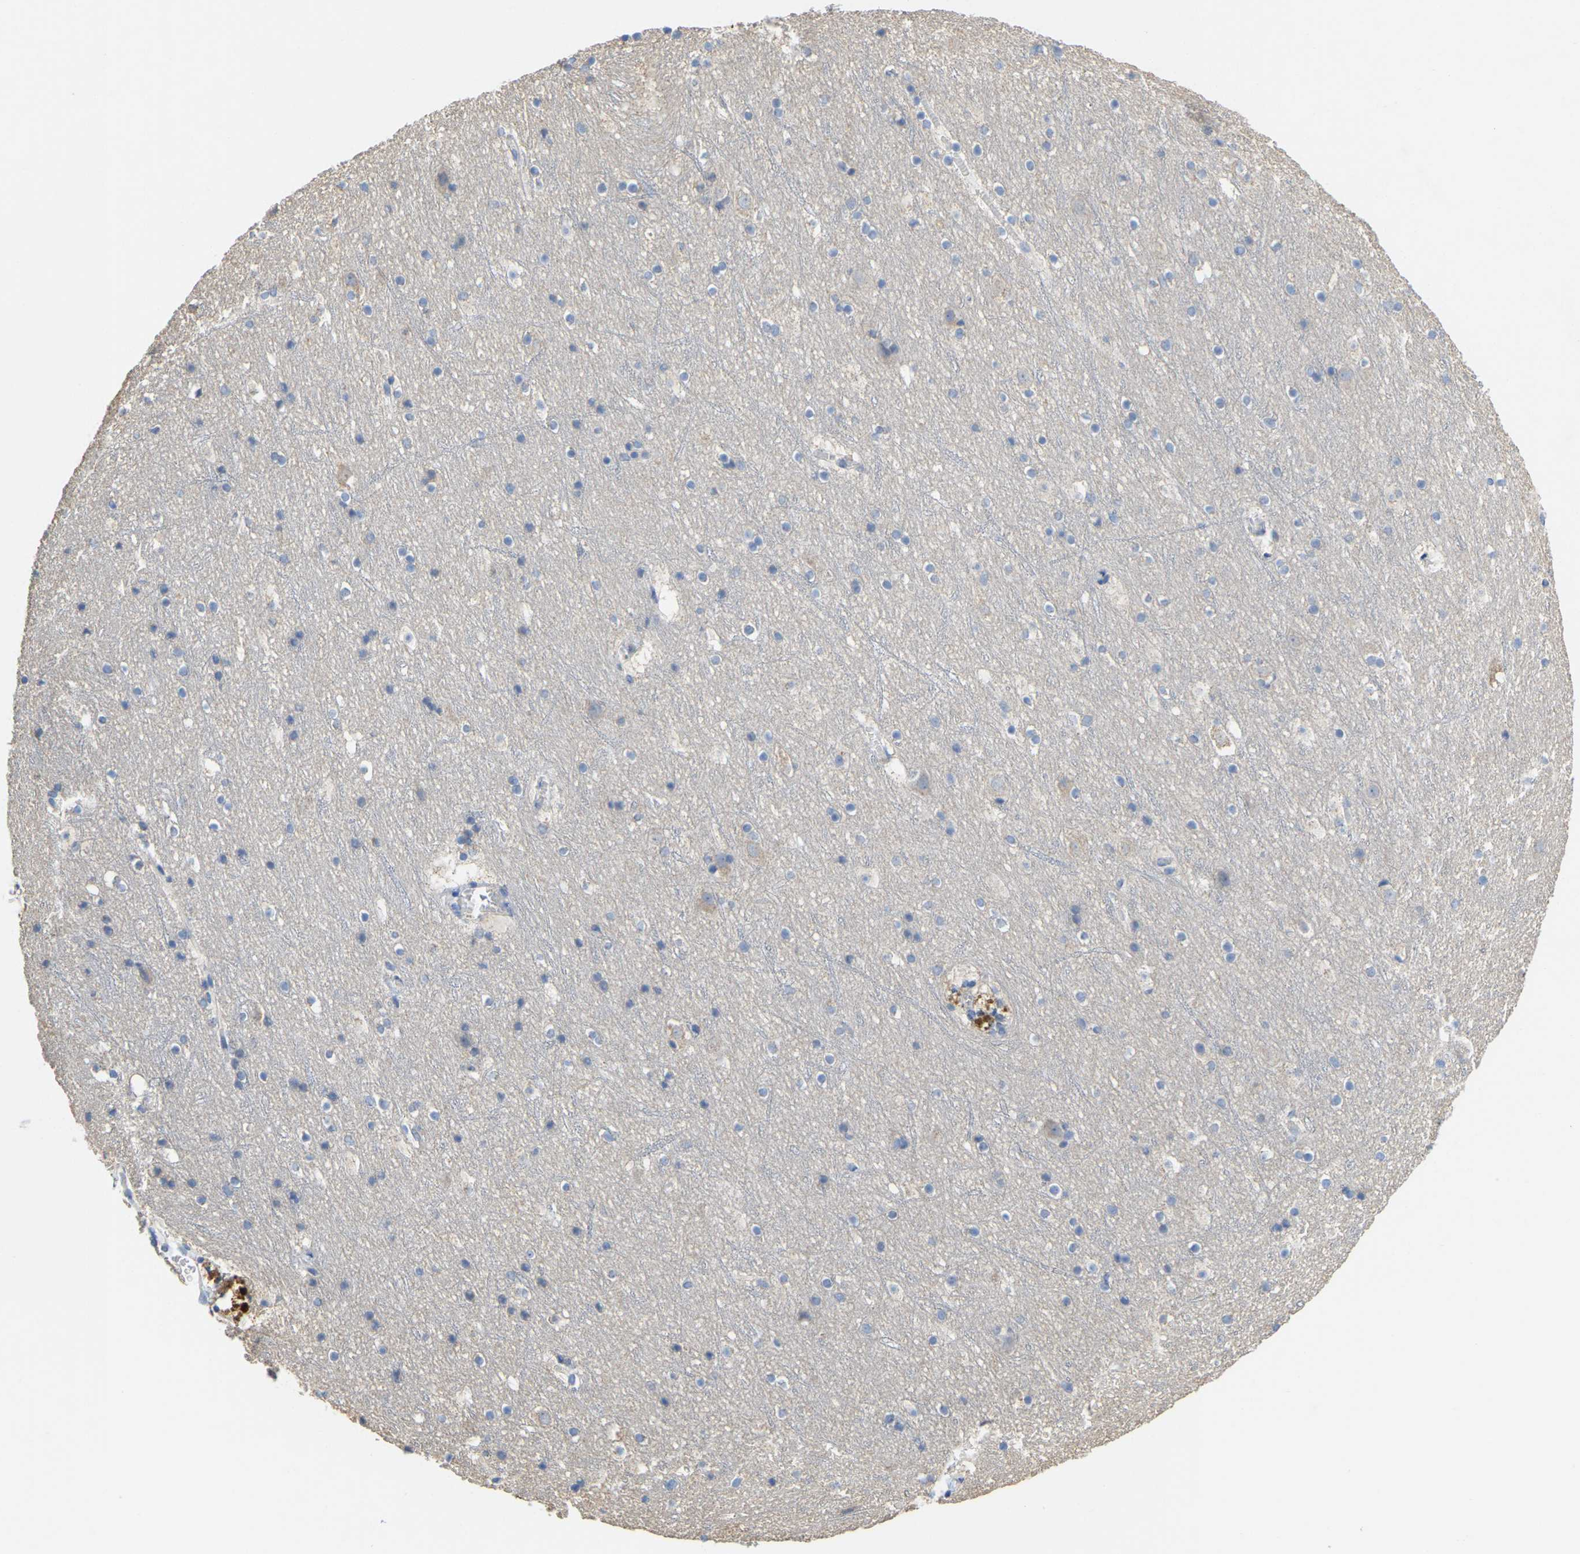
{"staining": {"intensity": "negative", "quantity": "none", "location": "none"}, "tissue": "cerebral cortex", "cell_type": "Endothelial cells", "image_type": "normal", "snomed": [{"axis": "morphology", "description": "Normal tissue, NOS"}, {"axis": "topography", "description": "Cerebral cortex"}], "caption": "Benign cerebral cortex was stained to show a protein in brown. There is no significant positivity in endothelial cells.", "gene": "SERPINB5", "patient": {"sex": "male", "age": 45}}